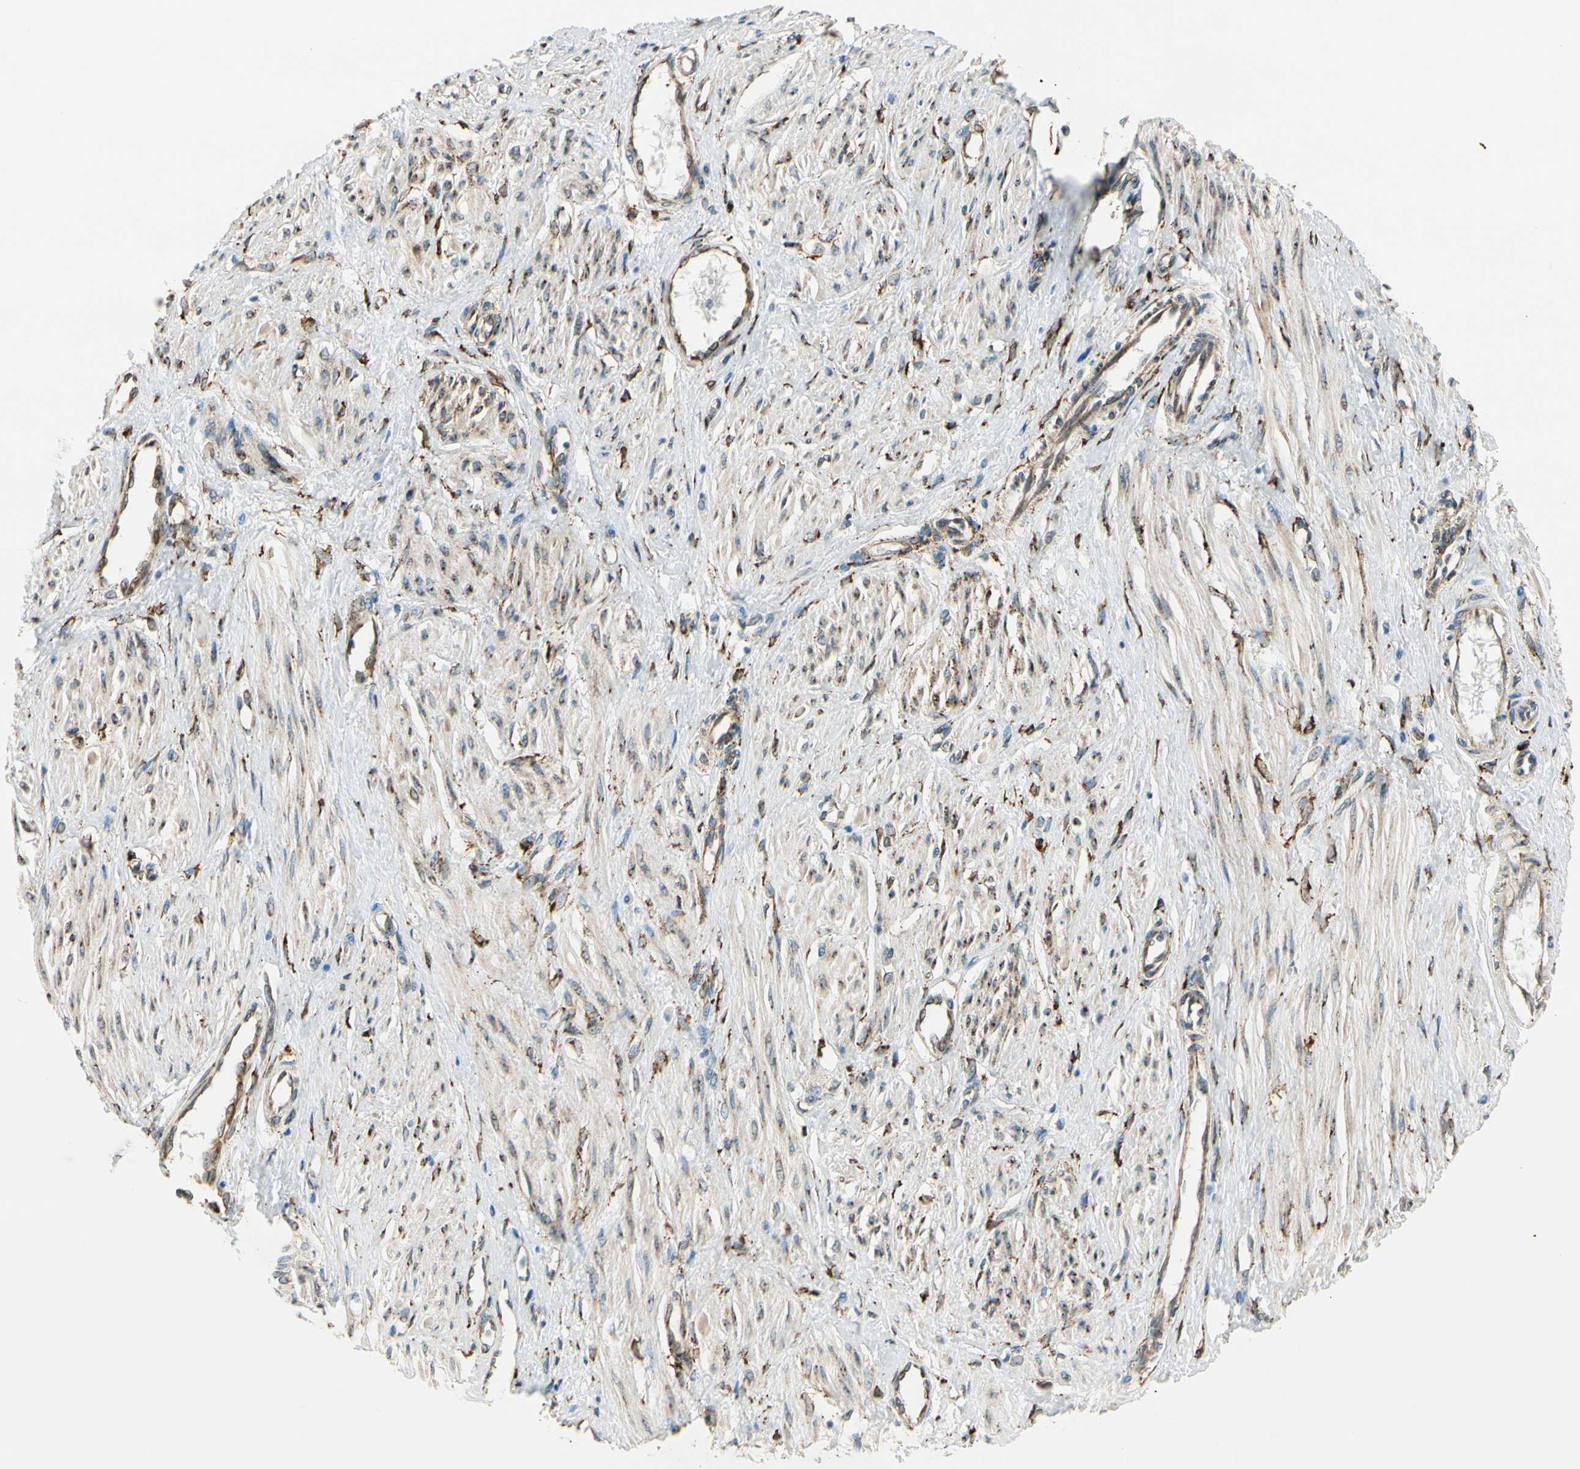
{"staining": {"intensity": "weak", "quantity": "25%-75%", "location": "cytoplasmic/membranous"}, "tissue": "smooth muscle", "cell_type": "Smooth muscle cells", "image_type": "normal", "snomed": [{"axis": "morphology", "description": "Normal tissue, NOS"}, {"axis": "topography", "description": "Smooth muscle"}, {"axis": "topography", "description": "Uterus"}], "caption": "Weak cytoplasmic/membranous positivity is present in about 25%-75% of smooth muscle cells in normal smooth muscle. The staining is performed using DAB (3,3'-diaminobenzidine) brown chromogen to label protein expression. The nuclei are counter-stained blue using hematoxylin.", "gene": "FKBP7", "patient": {"sex": "female", "age": 39}}